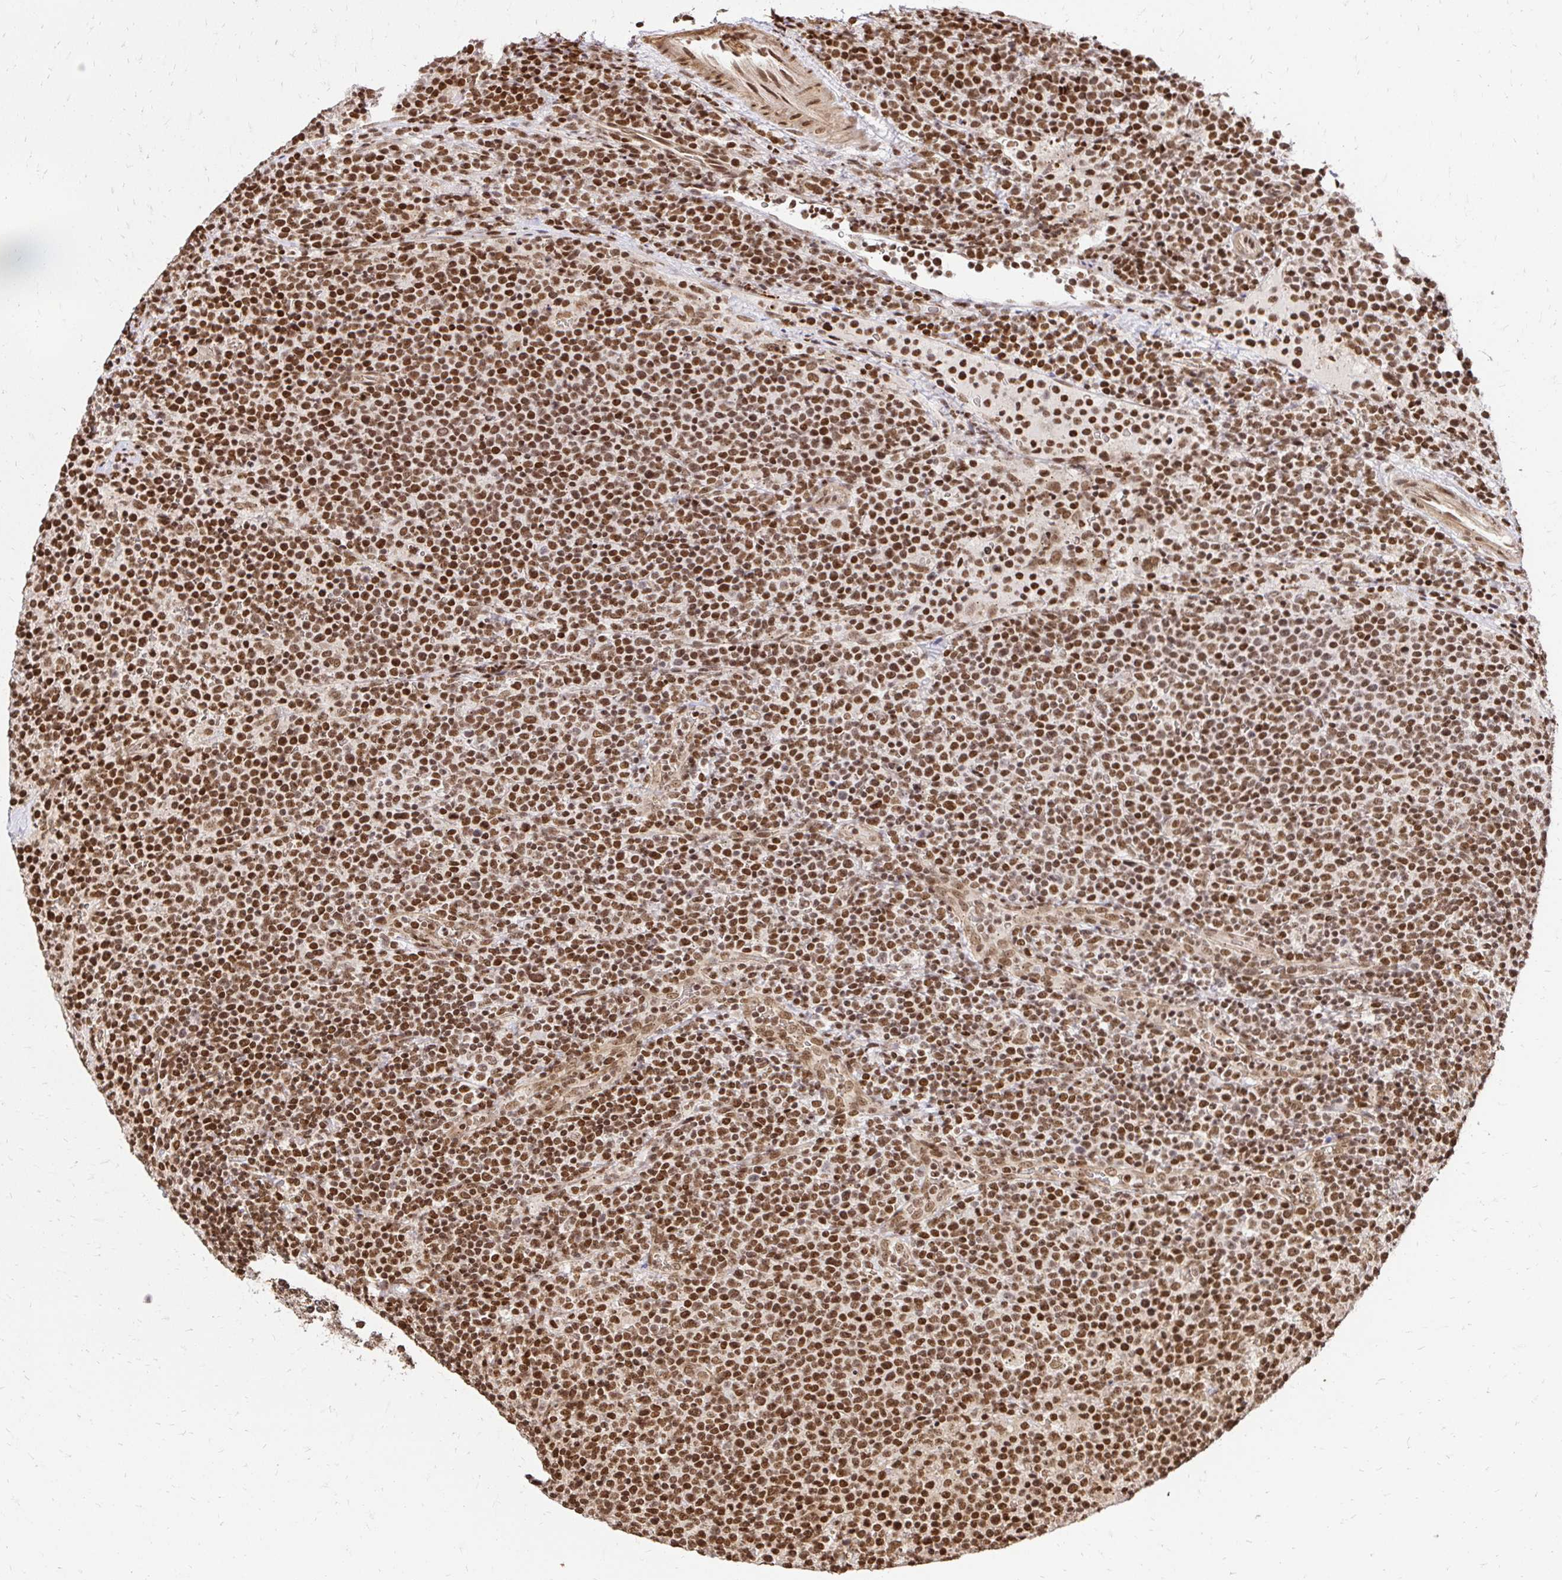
{"staining": {"intensity": "strong", "quantity": ">75%", "location": "nuclear"}, "tissue": "lymphoma", "cell_type": "Tumor cells", "image_type": "cancer", "snomed": [{"axis": "morphology", "description": "Malignant lymphoma, non-Hodgkin's type, High grade"}, {"axis": "topography", "description": "Lymph node"}], "caption": "This image demonstrates IHC staining of human high-grade malignant lymphoma, non-Hodgkin's type, with high strong nuclear positivity in about >75% of tumor cells.", "gene": "GLYR1", "patient": {"sex": "male", "age": 61}}